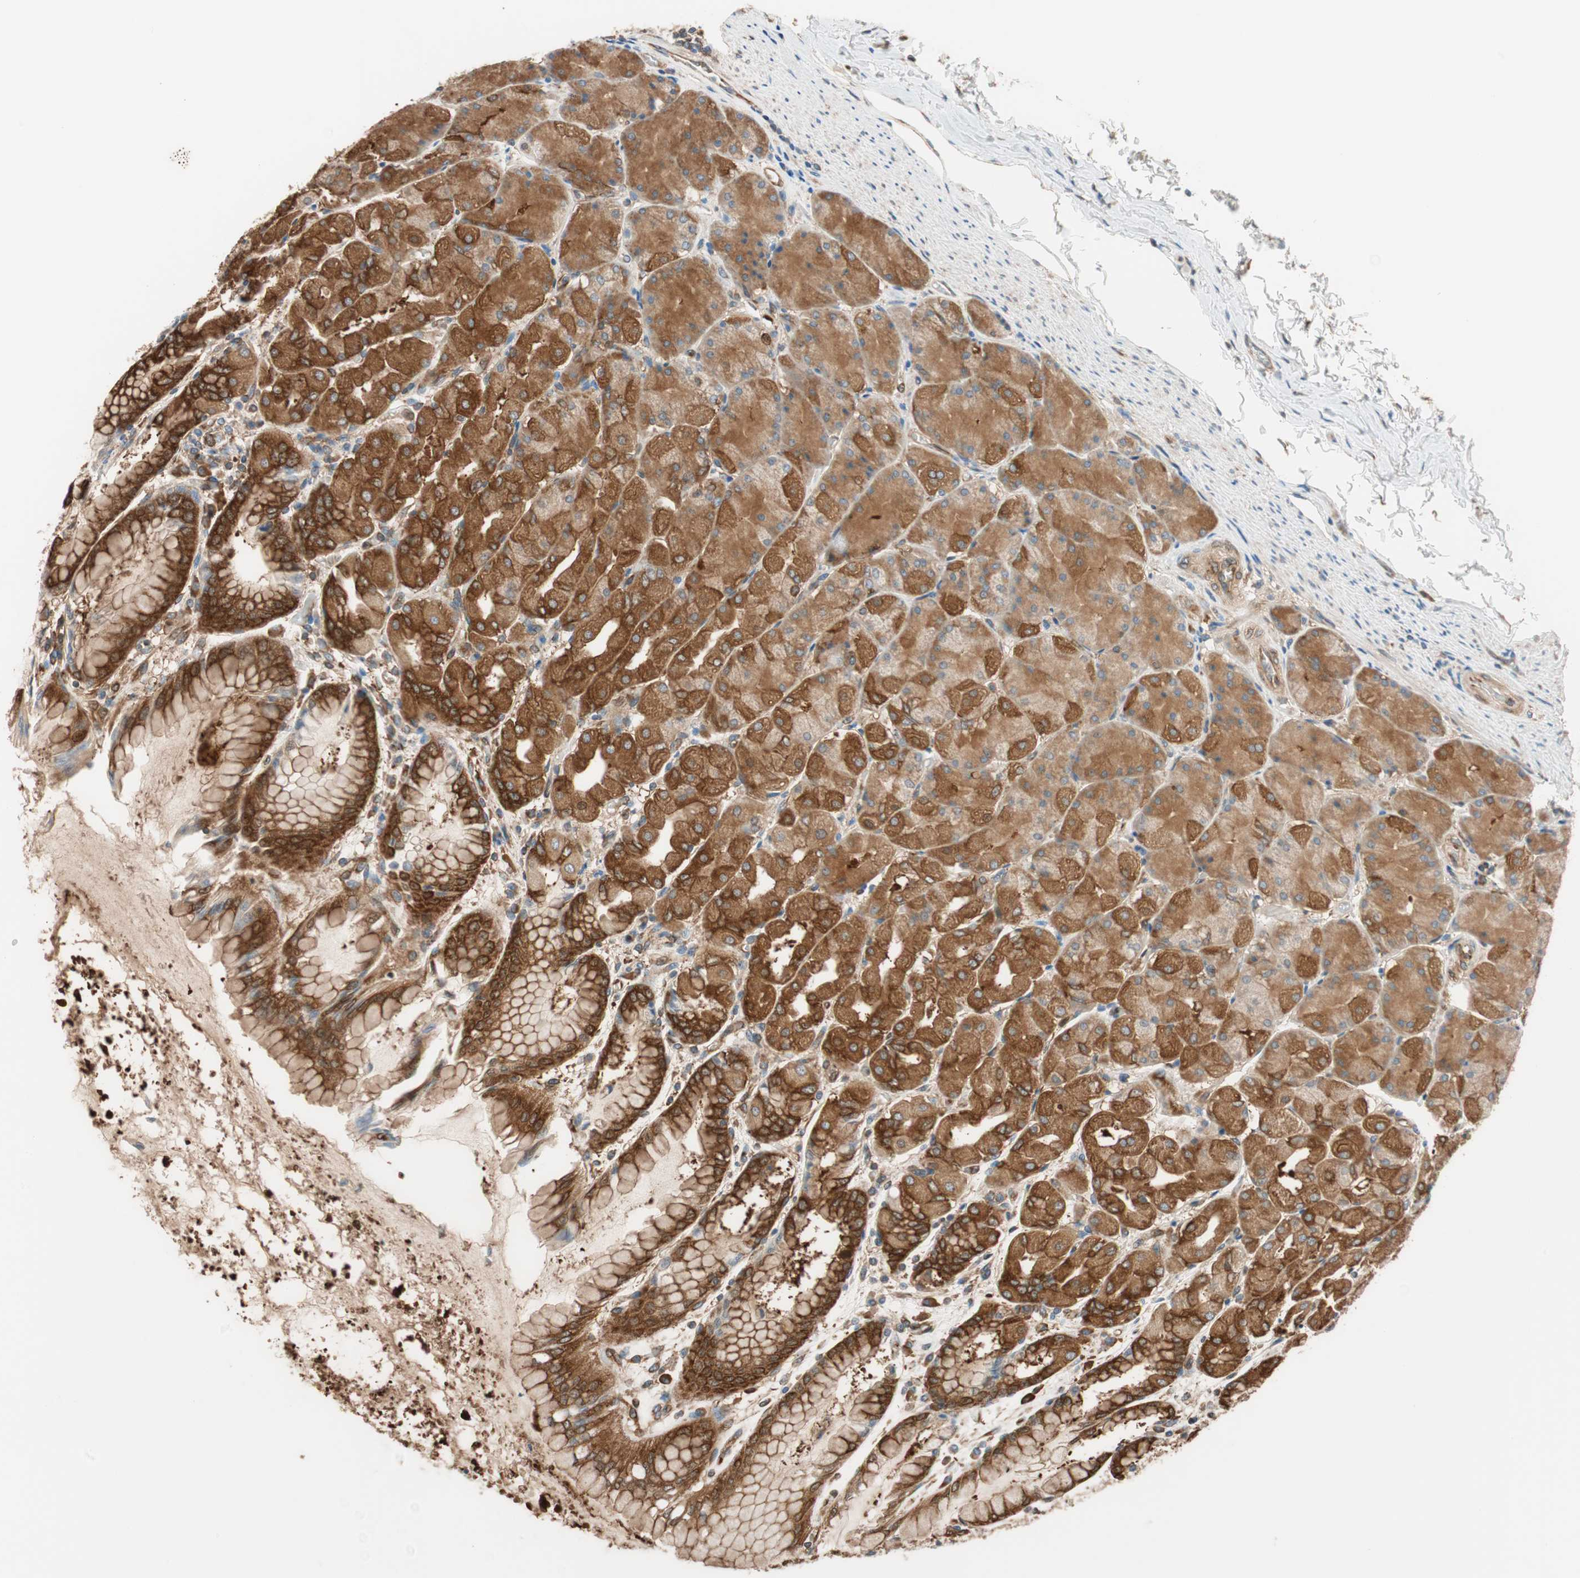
{"staining": {"intensity": "strong", "quantity": ">75%", "location": "cytoplasmic/membranous"}, "tissue": "stomach", "cell_type": "Glandular cells", "image_type": "normal", "snomed": [{"axis": "morphology", "description": "Normal tissue, NOS"}, {"axis": "topography", "description": "Stomach, upper"}], "caption": "A high-resolution image shows IHC staining of benign stomach, which reveals strong cytoplasmic/membranous positivity in approximately >75% of glandular cells.", "gene": "WASL", "patient": {"sex": "female", "age": 56}}